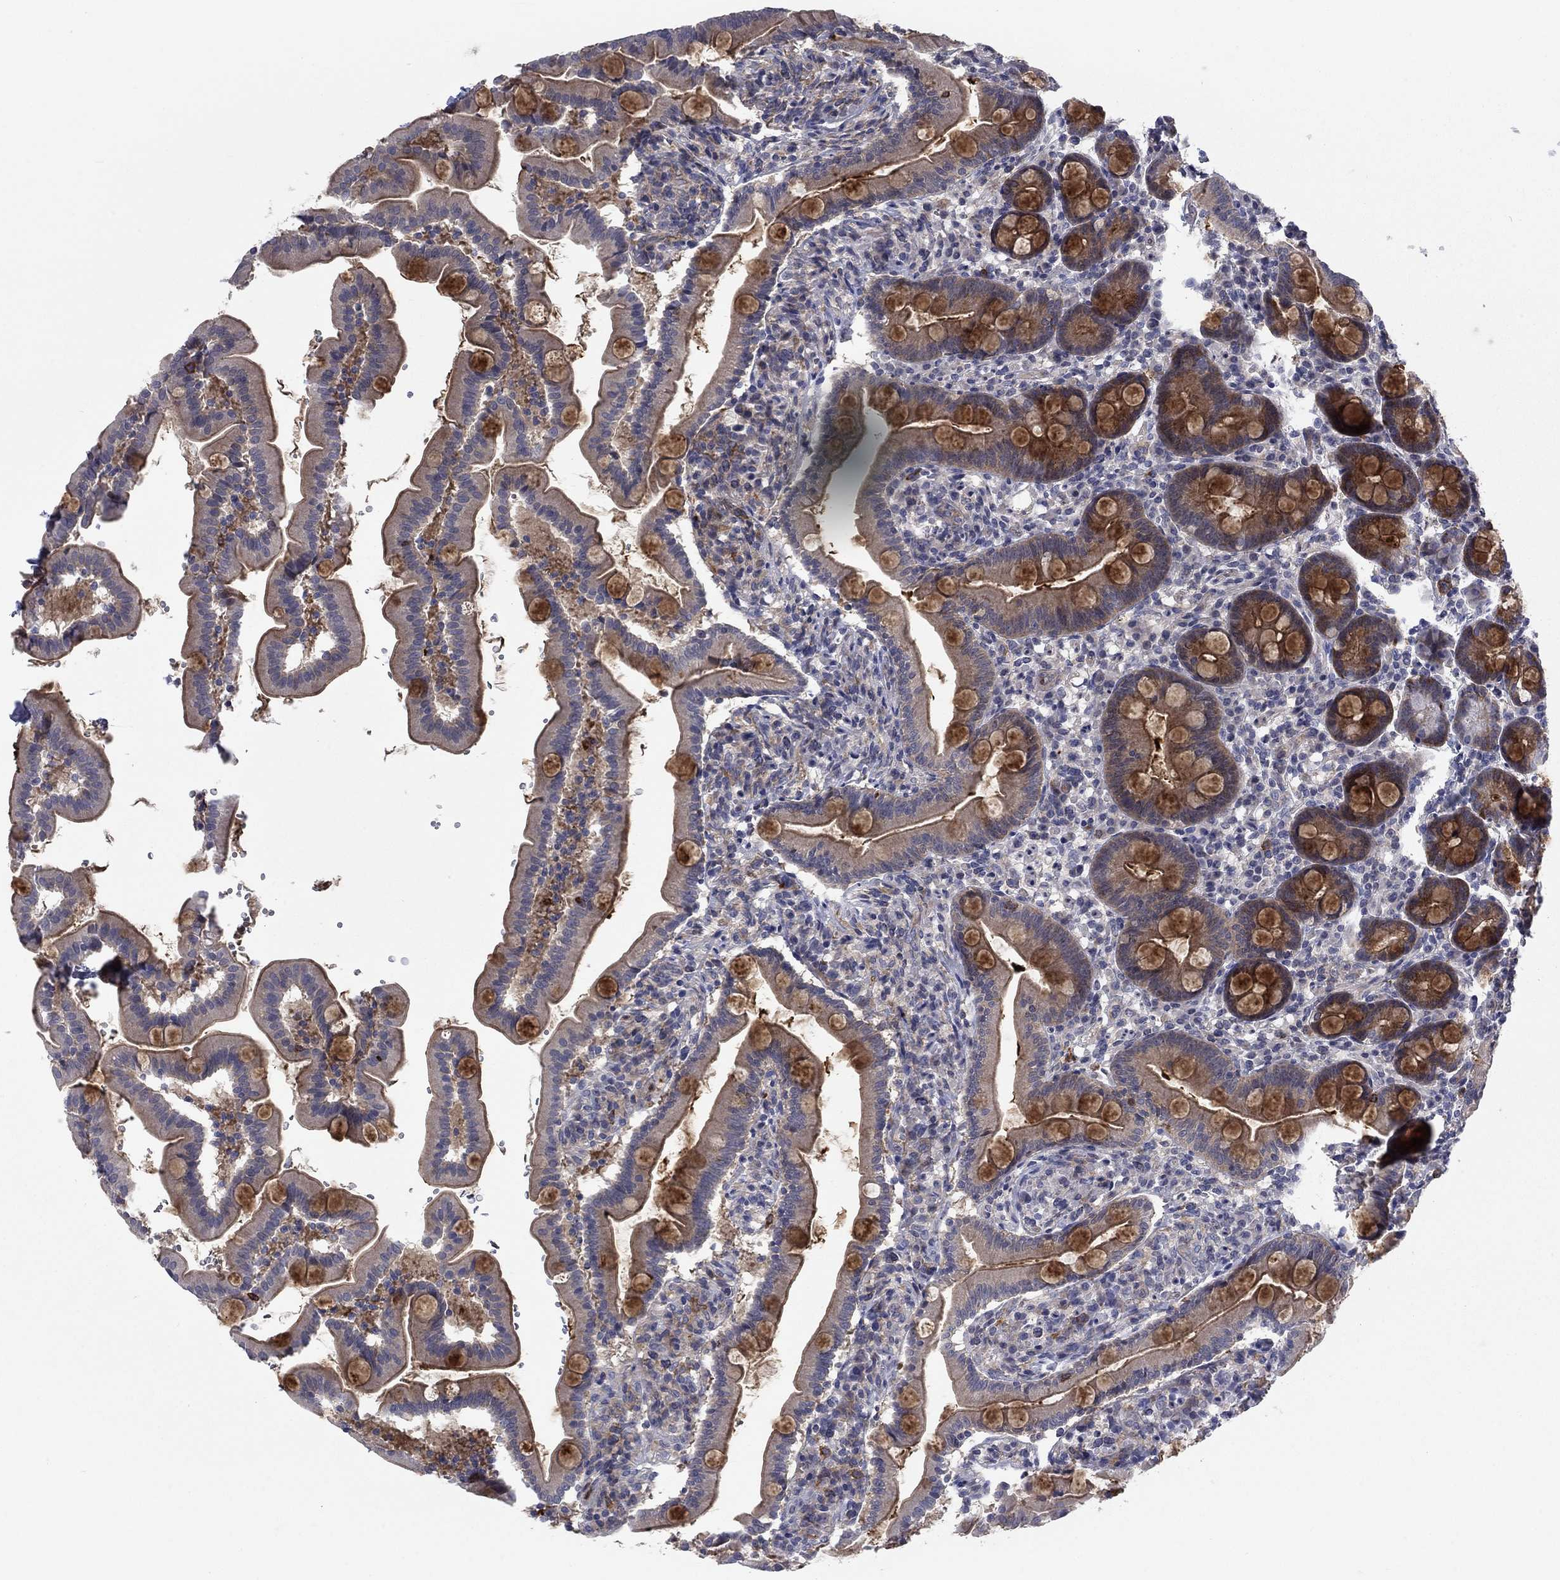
{"staining": {"intensity": "strong", "quantity": "25%-75%", "location": "cytoplasmic/membranous"}, "tissue": "small intestine", "cell_type": "Glandular cells", "image_type": "normal", "snomed": [{"axis": "morphology", "description": "Normal tissue, NOS"}, {"axis": "topography", "description": "Small intestine"}], "caption": "Brown immunohistochemical staining in unremarkable human small intestine reveals strong cytoplasmic/membranous positivity in approximately 25%-75% of glandular cells. (Stains: DAB in brown, nuclei in blue, Microscopy: brightfield microscopy at high magnification).", "gene": "KIF15", "patient": {"sex": "female", "age": 44}}